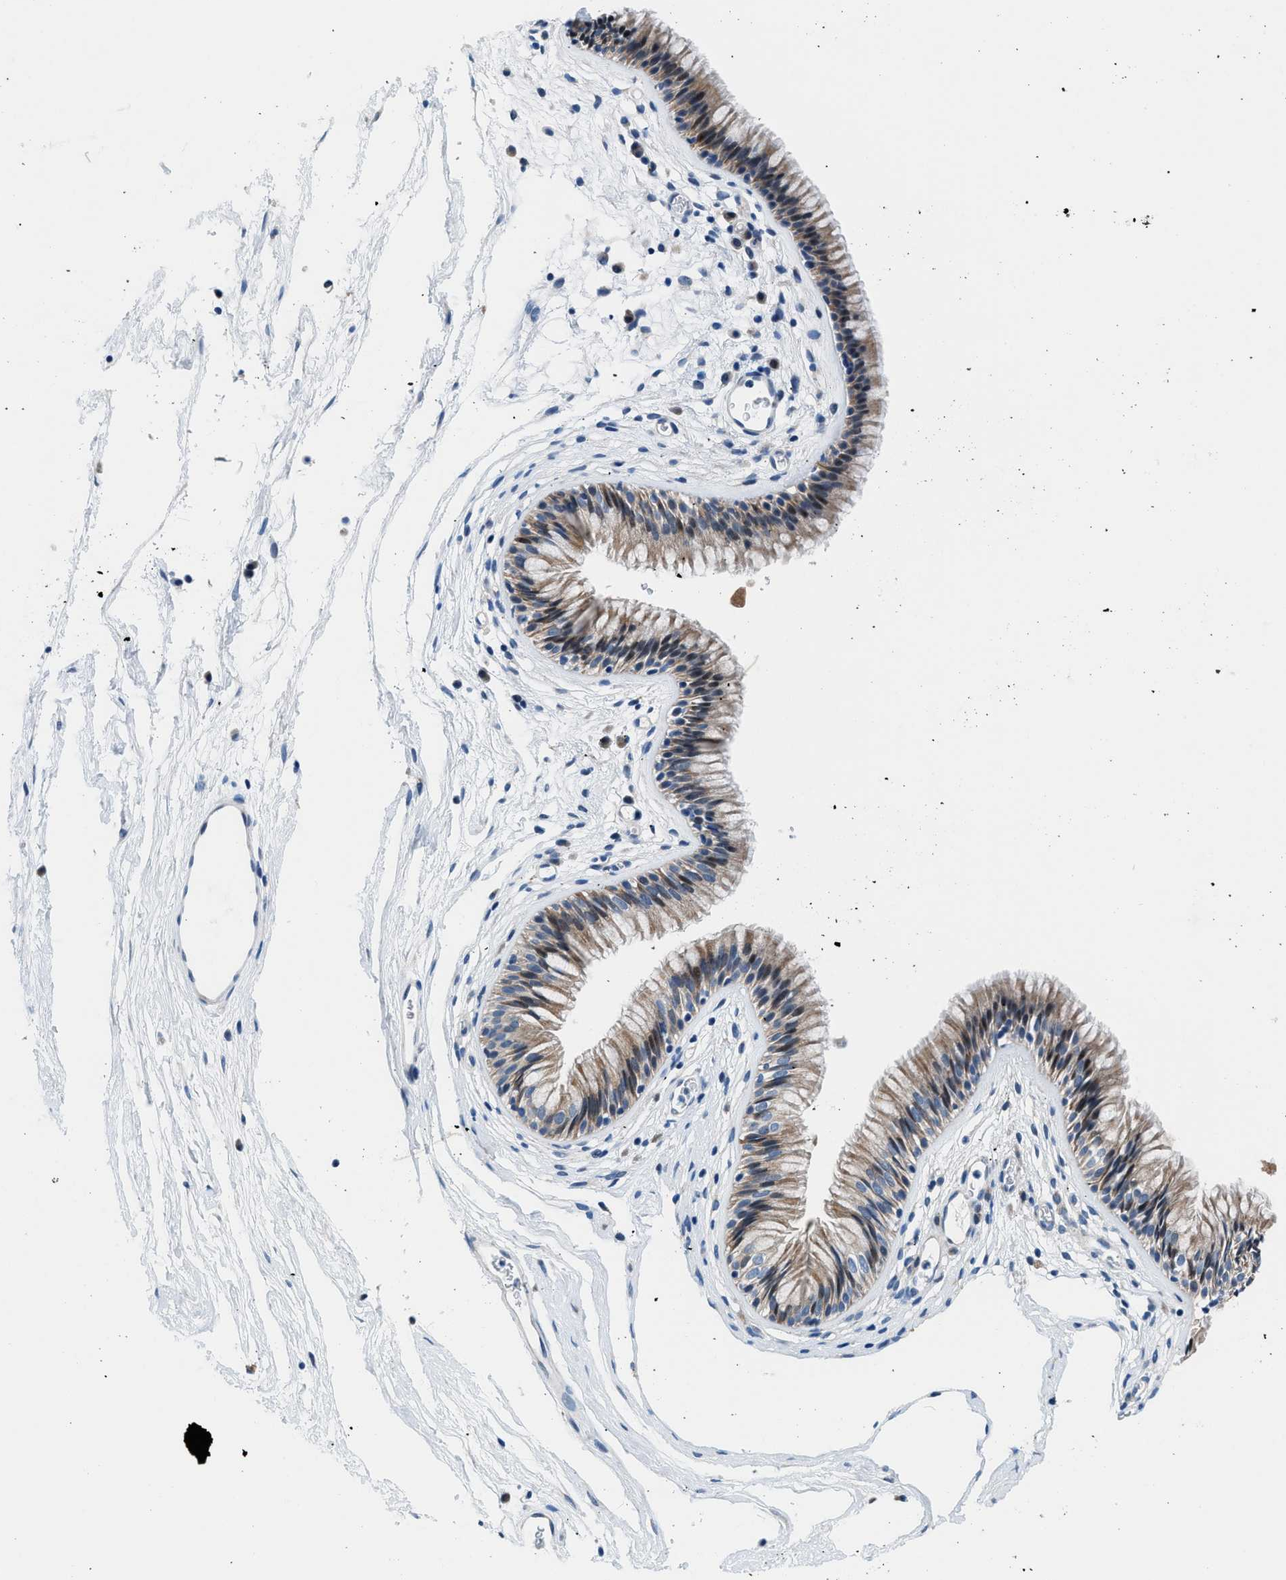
{"staining": {"intensity": "moderate", "quantity": ">75%", "location": "cytoplasmic/membranous,nuclear"}, "tissue": "nasopharynx", "cell_type": "Respiratory epithelial cells", "image_type": "normal", "snomed": [{"axis": "morphology", "description": "Normal tissue, NOS"}, {"axis": "morphology", "description": "Inflammation, NOS"}, {"axis": "topography", "description": "Nasopharynx"}], "caption": "An immunohistochemistry (IHC) image of benign tissue is shown. Protein staining in brown labels moderate cytoplasmic/membranous,nuclear positivity in nasopharynx within respiratory epithelial cells. (DAB (3,3'-diaminobenzidine) IHC with brightfield microscopy, high magnification).", "gene": "UAP1", "patient": {"sex": "male", "age": 48}}